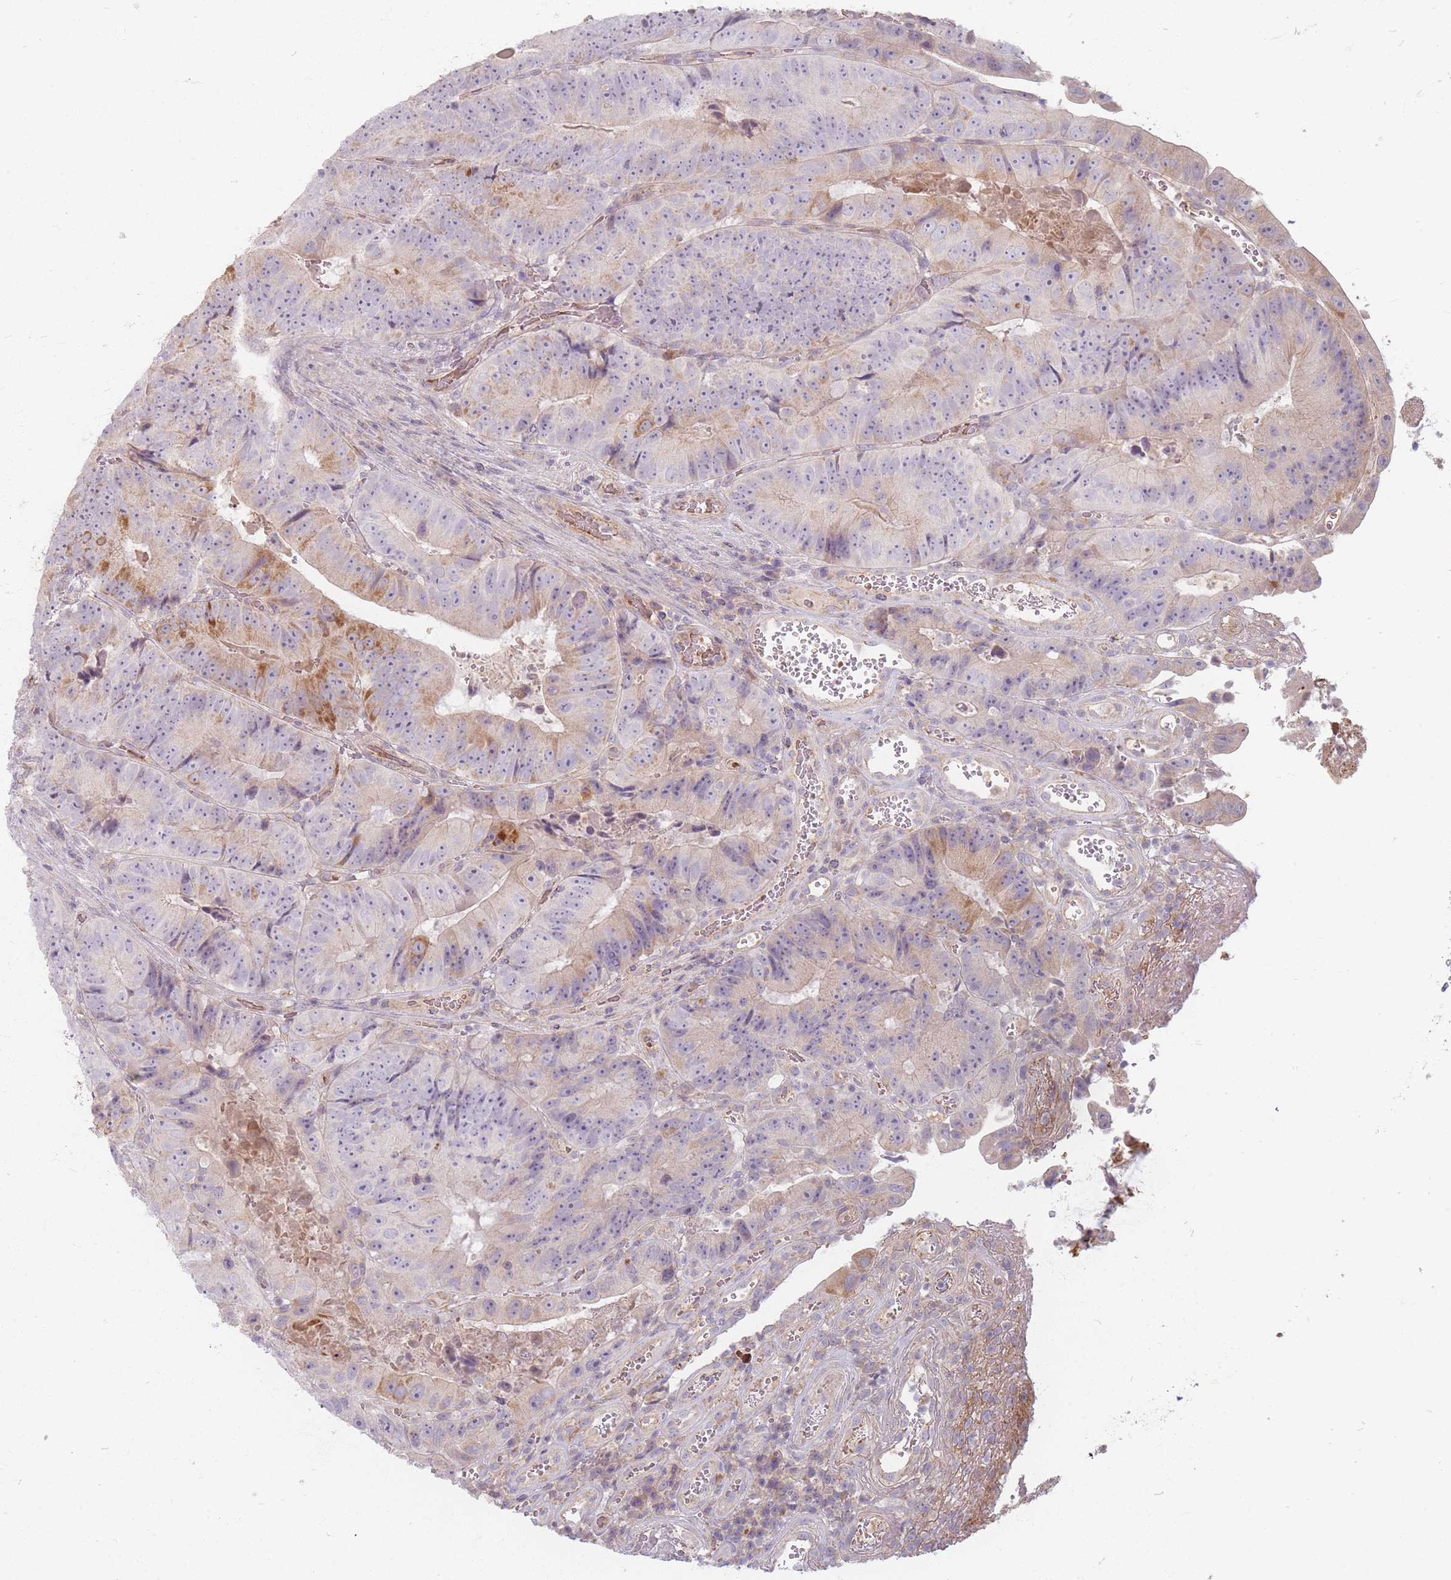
{"staining": {"intensity": "moderate", "quantity": "<25%", "location": "cytoplasmic/membranous"}, "tissue": "colorectal cancer", "cell_type": "Tumor cells", "image_type": "cancer", "snomed": [{"axis": "morphology", "description": "Adenocarcinoma, NOS"}, {"axis": "topography", "description": "Colon"}], "caption": "Colorectal cancer stained for a protein (brown) exhibits moderate cytoplasmic/membranous positive expression in about <25% of tumor cells.", "gene": "CHCHD7", "patient": {"sex": "female", "age": 86}}